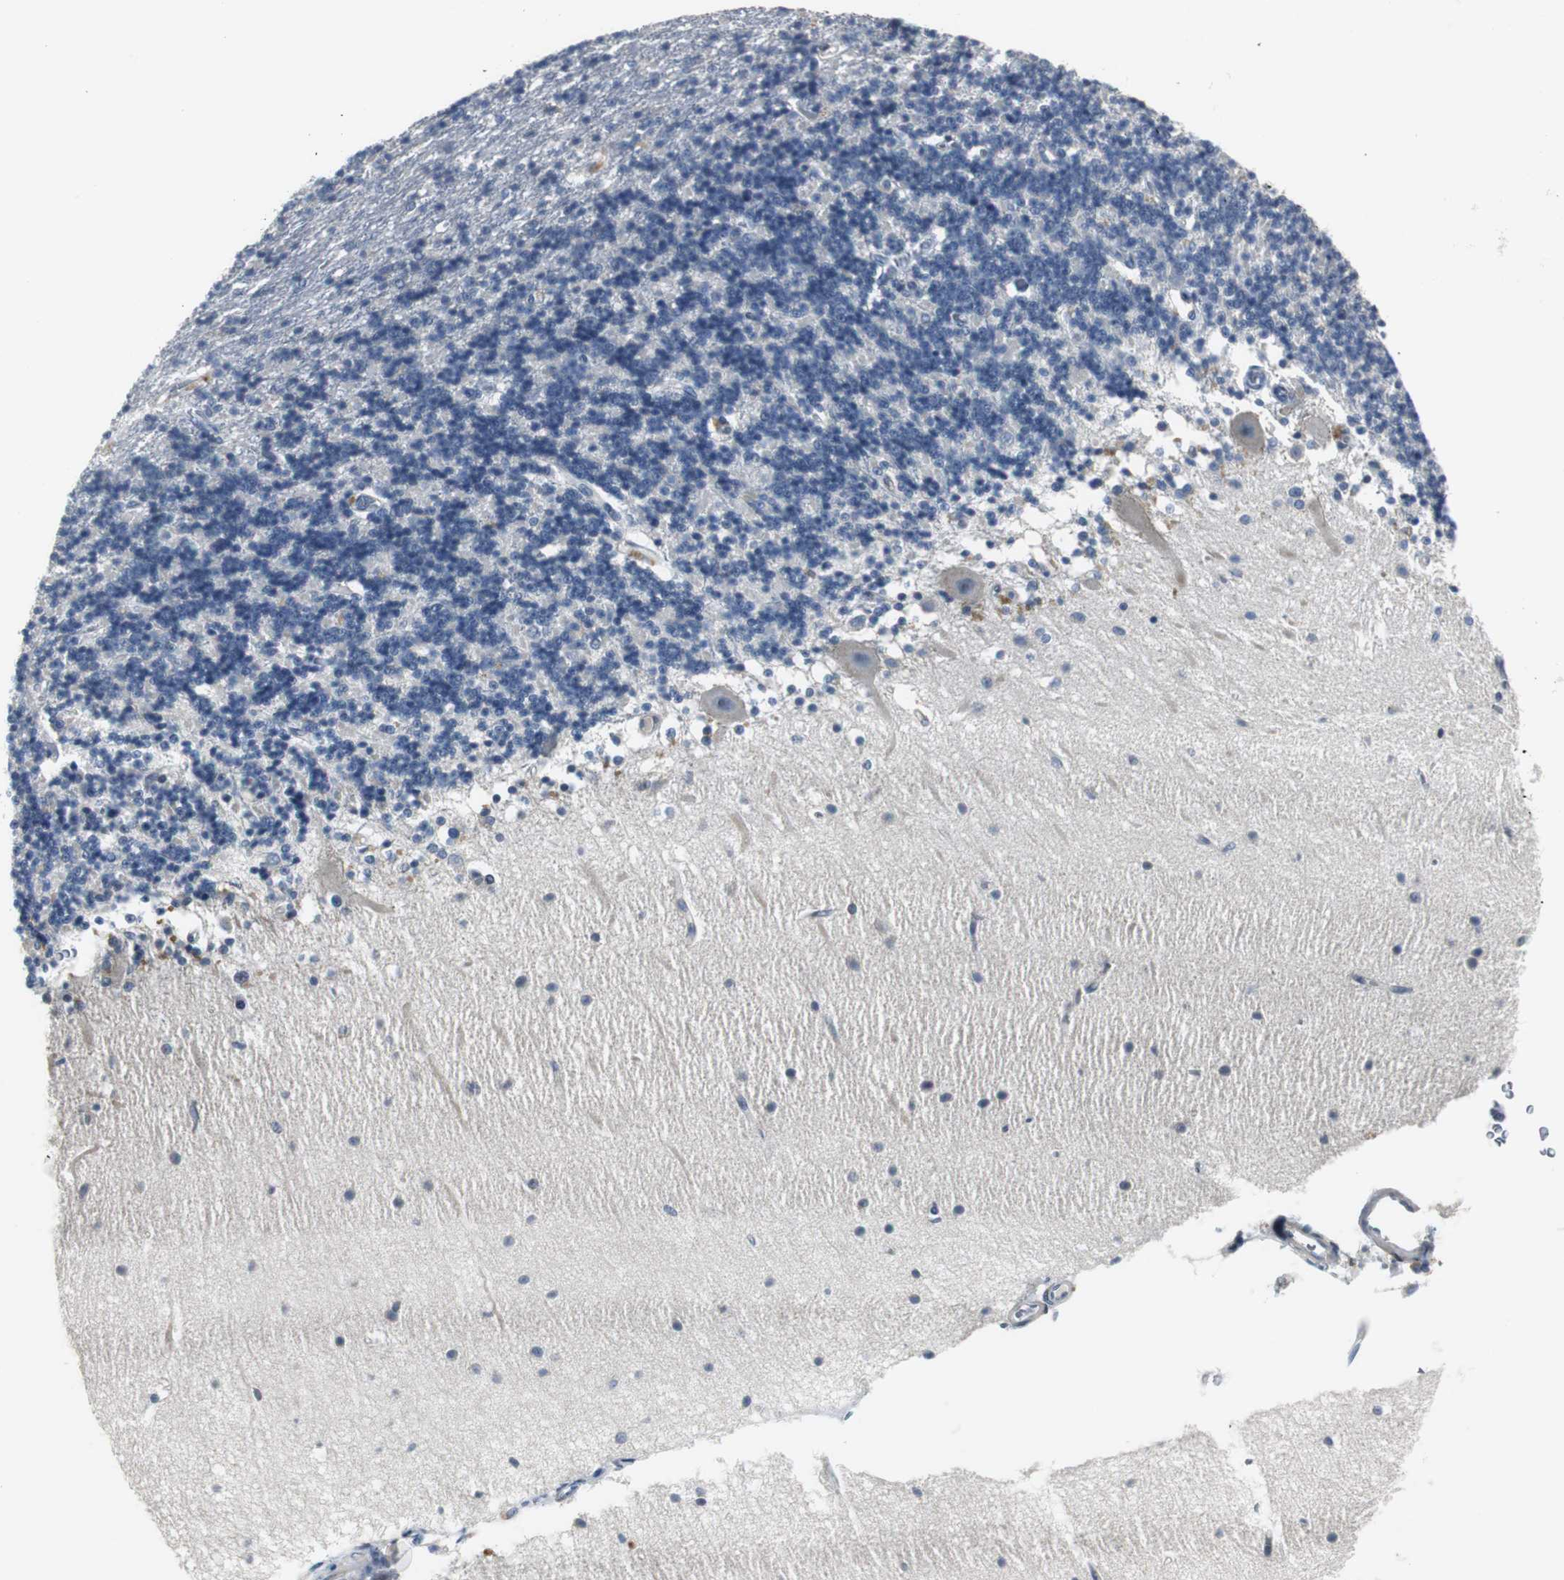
{"staining": {"intensity": "negative", "quantity": "none", "location": "none"}, "tissue": "cerebellum", "cell_type": "Cells in granular layer", "image_type": "normal", "snomed": [{"axis": "morphology", "description": "Normal tissue, NOS"}, {"axis": "topography", "description": "Cerebellum"}], "caption": "Cerebellum was stained to show a protein in brown. There is no significant positivity in cells in granular layer. (Brightfield microscopy of DAB (3,3'-diaminobenzidine) IHC at high magnification).", "gene": "FHL2", "patient": {"sex": "female", "age": 54}}